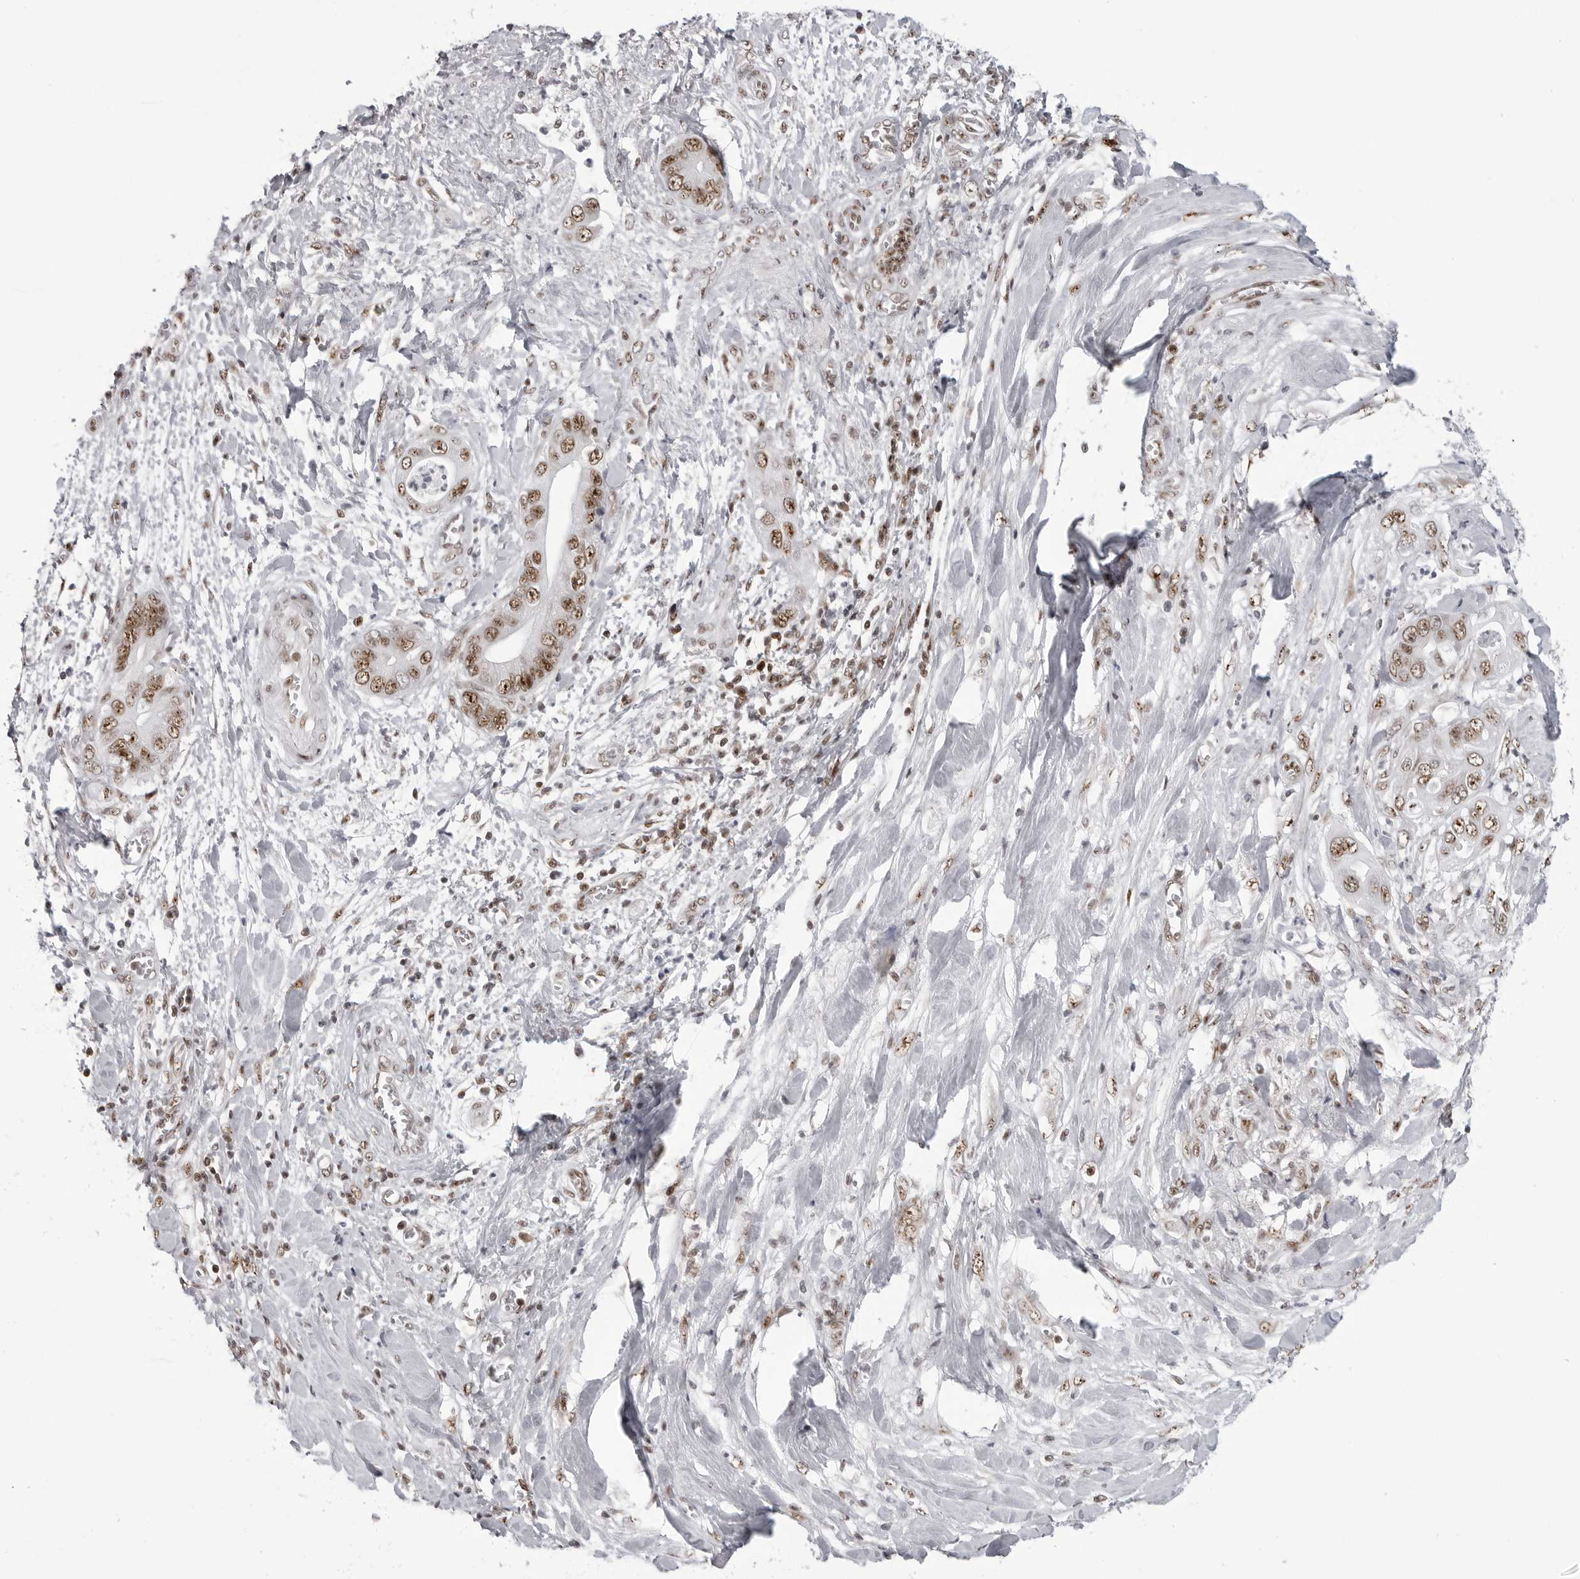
{"staining": {"intensity": "moderate", "quantity": ">75%", "location": "nuclear"}, "tissue": "pancreatic cancer", "cell_type": "Tumor cells", "image_type": "cancer", "snomed": [{"axis": "morphology", "description": "Adenocarcinoma, NOS"}, {"axis": "topography", "description": "Pancreas"}], "caption": "Immunohistochemistry (DAB (3,3'-diaminobenzidine)) staining of human pancreatic adenocarcinoma shows moderate nuclear protein positivity in about >75% of tumor cells. The protein of interest is shown in brown color, while the nuclei are stained blue.", "gene": "WRAP53", "patient": {"sex": "female", "age": 78}}